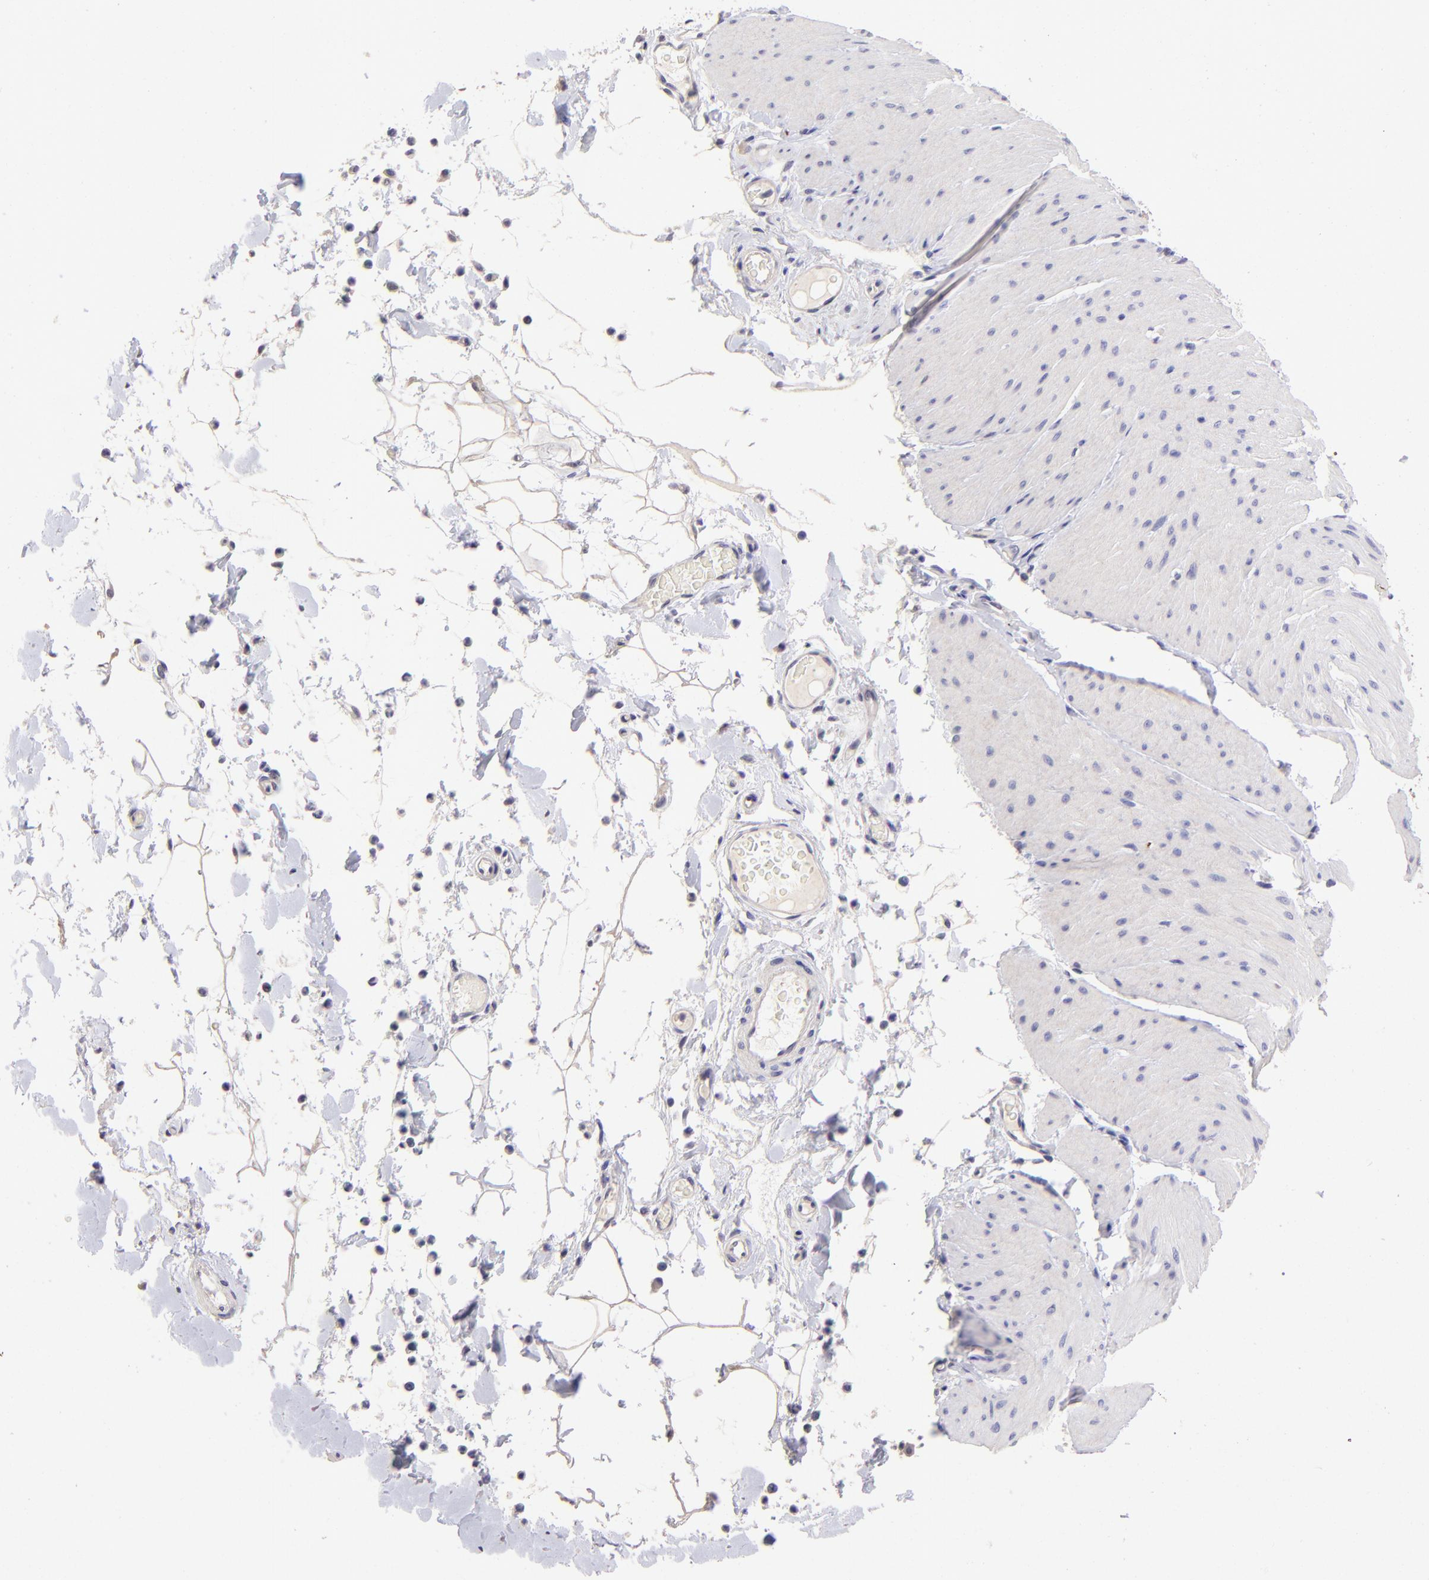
{"staining": {"intensity": "negative", "quantity": "none", "location": "none"}, "tissue": "smooth muscle", "cell_type": "Smooth muscle cells", "image_type": "normal", "snomed": [{"axis": "morphology", "description": "Normal tissue, NOS"}, {"axis": "topography", "description": "Smooth muscle"}, {"axis": "topography", "description": "Colon"}], "caption": "Smooth muscle stained for a protein using IHC displays no staining smooth muscle cells.", "gene": "DNMT1", "patient": {"sex": "male", "age": 67}}